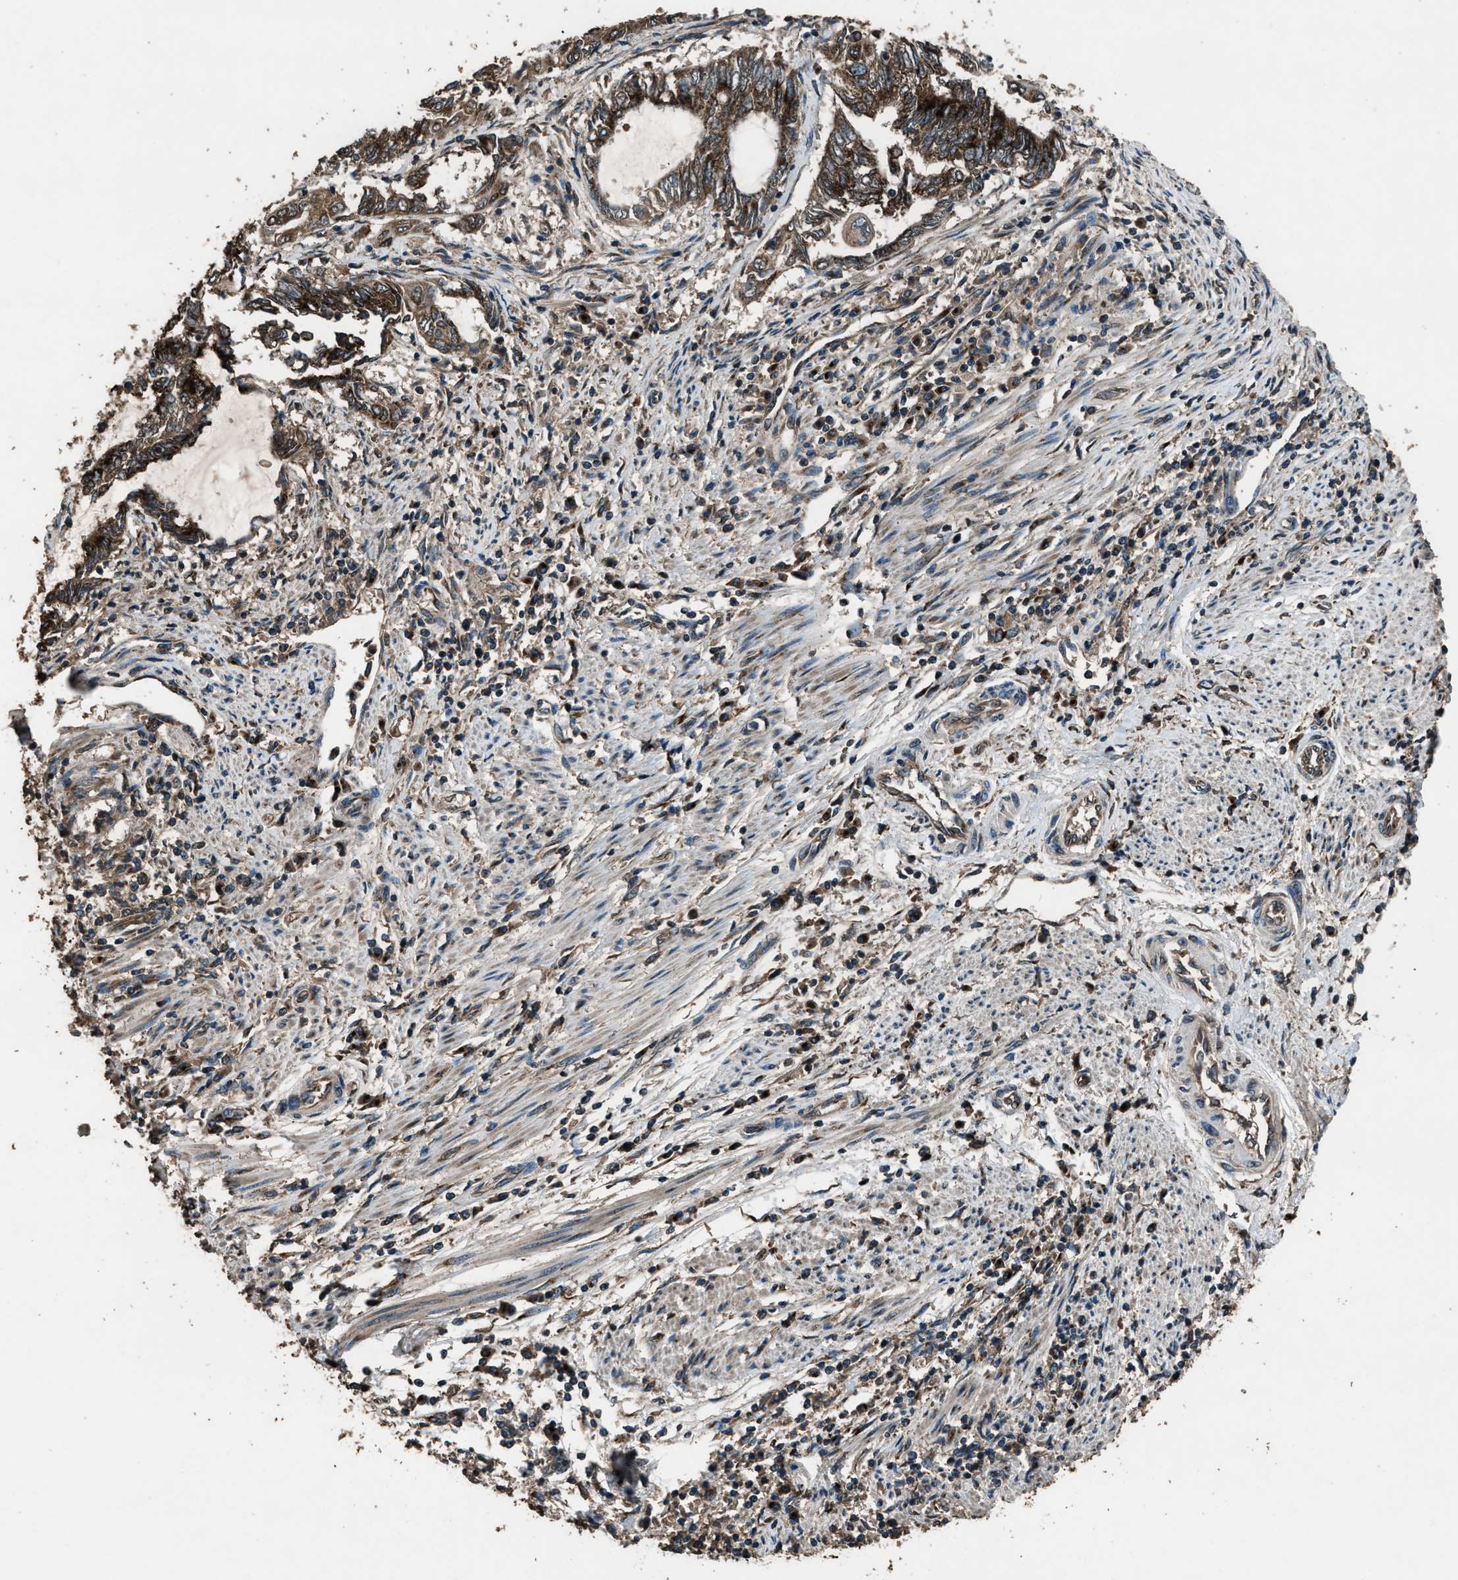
{"staining": {"intensity": "strong", "quantity": ">75%", "location": "cytoplasmic/membranous"}, "tissue": "endometrial cancer", "cell_type": "Tumor cells", "image_type": "cancer", "snomed": [{"axis": "morphology", "description": "Adenocarcinoma, NOS"}, {"axis": "topography", "description": "Uterus"}, {"axis": "topography", "description": "Endometrium"}], "caption": "Immunohistochemistry (IHC) (DAB) staining of human endometrial cancer (adenocarcinoma) demonstrates strong cytoplasmic/membranous protein expression in about >75% of tumor cells.", "gene": "SLC38A10", "patient": {"sex": "female", "age": 70}}